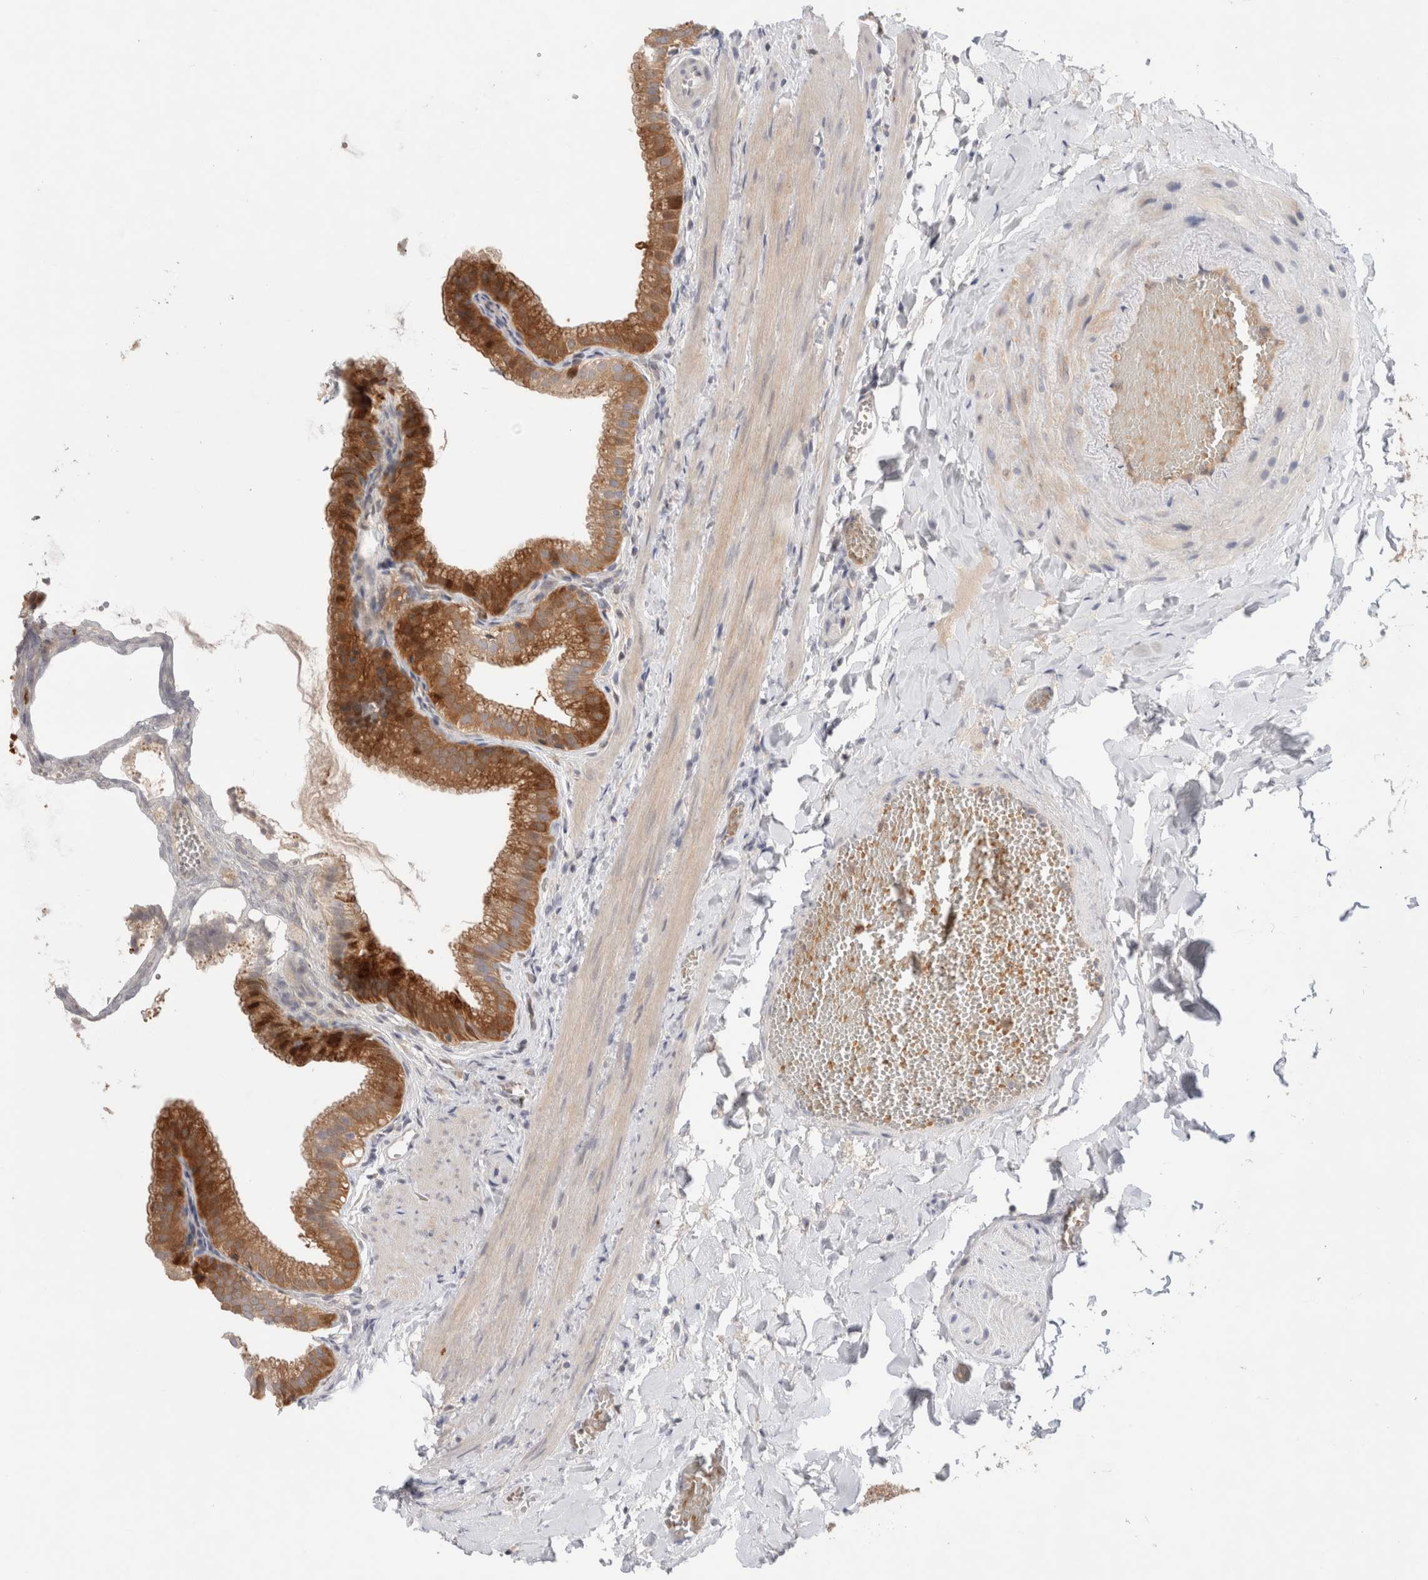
{"staining": {"intensity": "strong", "quantity": "25%-75%", "location": "cytoplasmic/membranous"}, "tissue": "gallbladder", "cell_type": "Glandular cells", "image_type": "normal", "snomed": [{"axis": "morphology", "description": "Normal tissue, NOS"}, {"axis": "topography", "description": "Gallbladder"}], "caption": "DAB (3,3'-diaminobenzidine) immunohistochemical staining of benign human gallbladder shows strong cytoplasmic/membranous protein staining in about 25%-75% of glandular cells.", "gene": "KLHL14", "patient": {"sex": "male", "age": 38}}